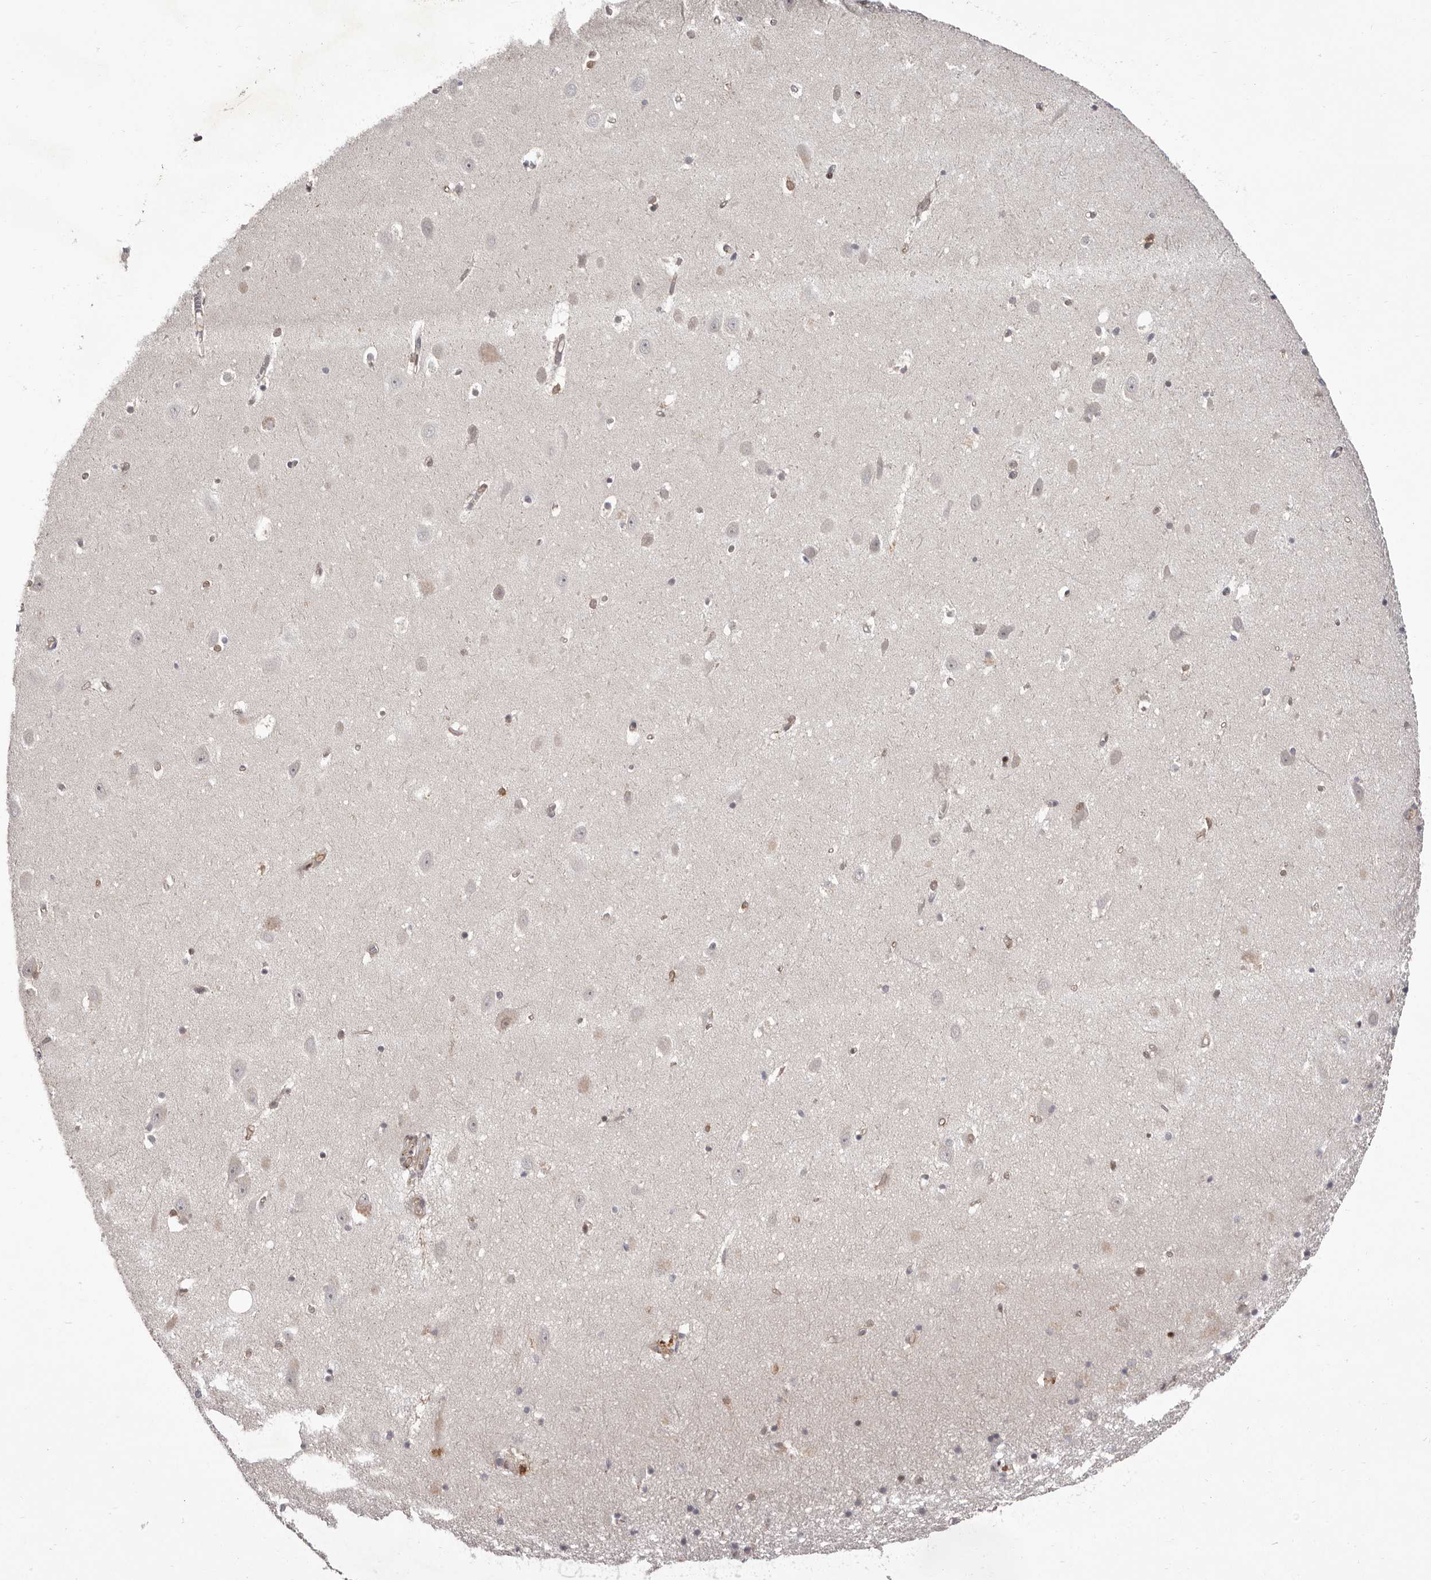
{"staining": {"intensity": "negative", "quantity": "none", "location": "none"}, "tissue": "hippocampus", "cell_type": "Glial cells", "image_type": "normal", "snomed": [{"axis": "morphology", "description": "Normal tissue, NOS"}, {"axis": "topography", "description": "Hippocampus"}], "caption": "Protein analysis of benign hippocampus displays no significant expression in glial cells. (Brightfield microscopy of DAB (3,3'-diaminobenzidine) immunohistochemistry at high magnification).", "gene": "GLRX3", "patient": {"sex": "female", "age": 64}}